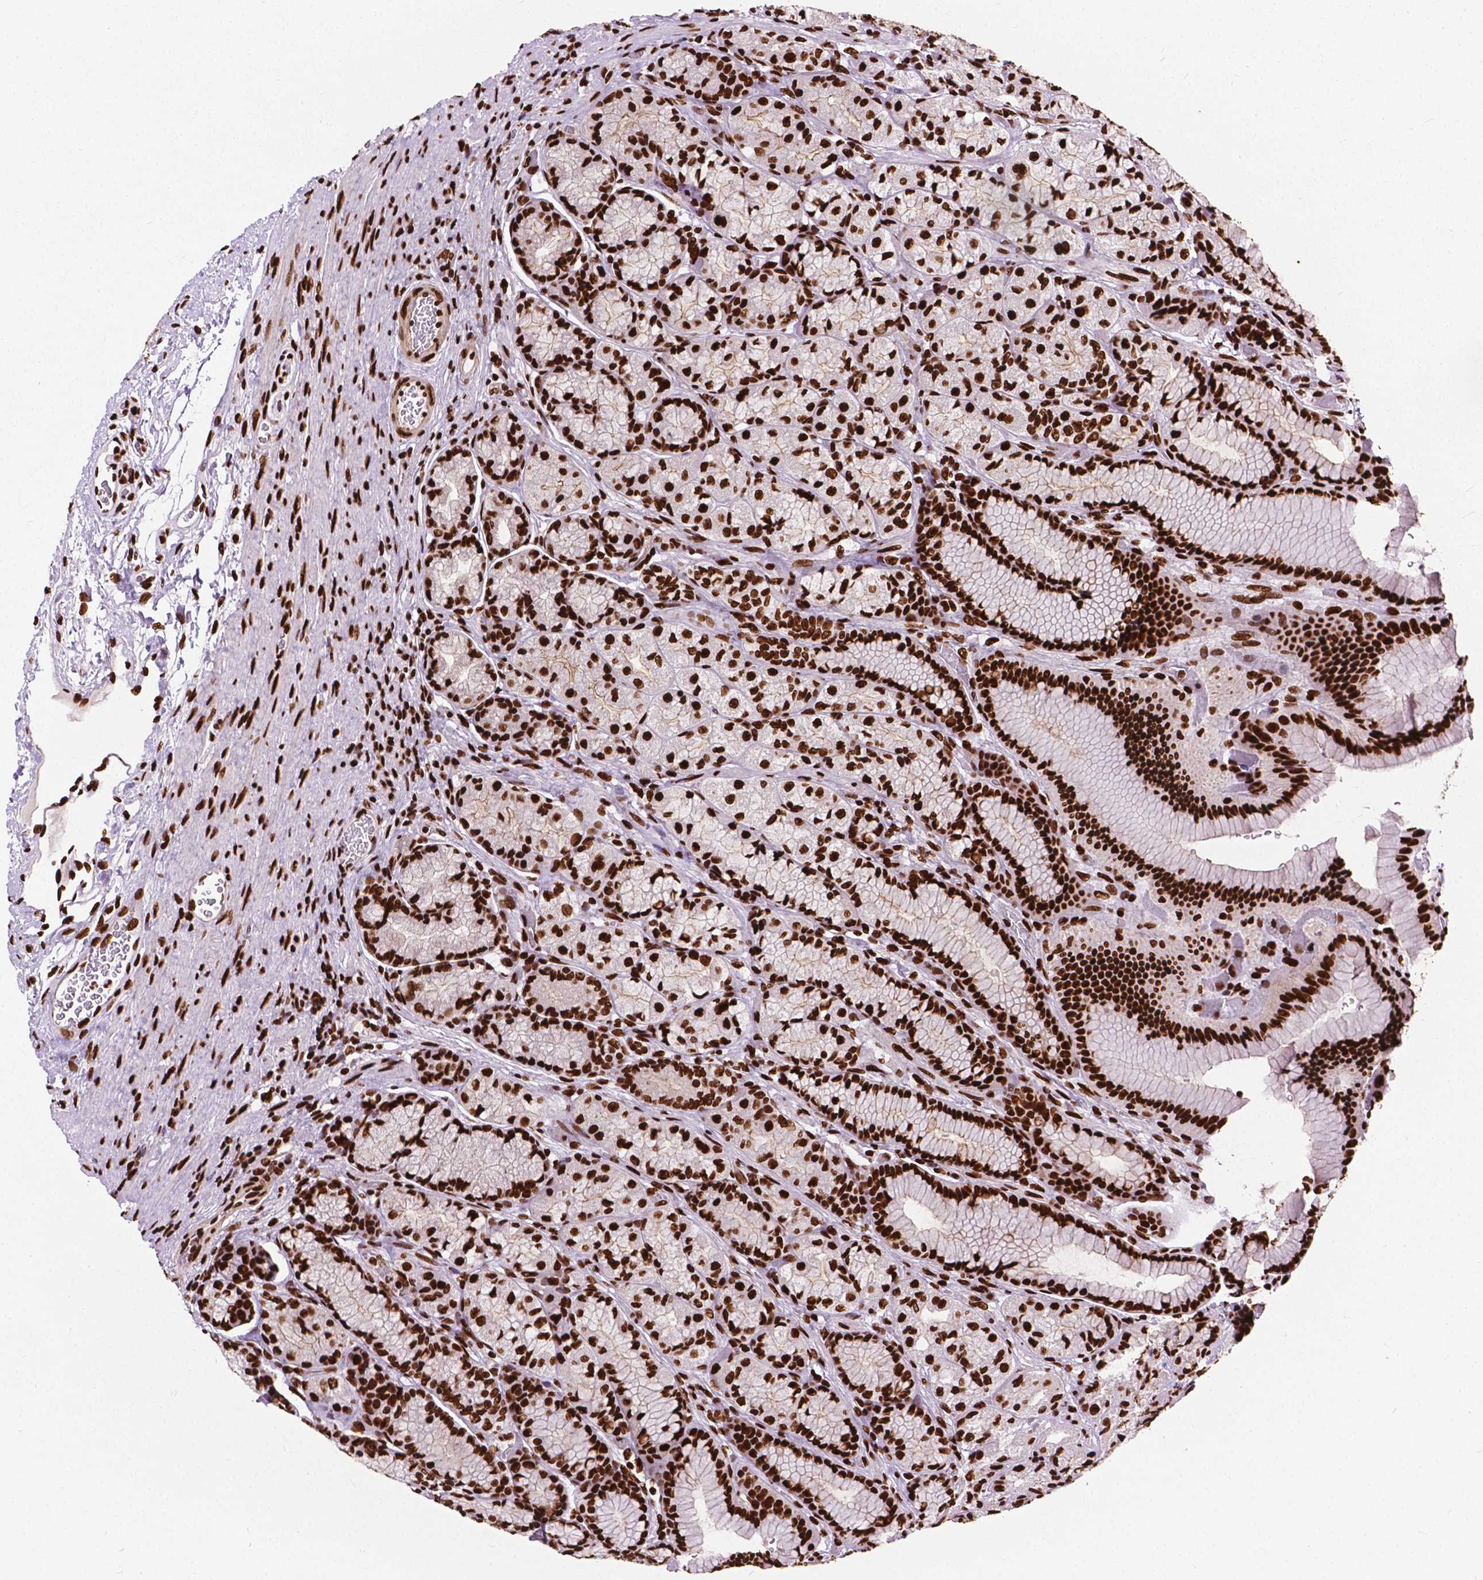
{"staining": {"intensity": "strong", "quantity": ">75%", "location": "nuclear"}, "tissue": "stomach", "cell_type": "Glandular cells", "image_type": "normal", "snomed": [{"axis": "morphology", "description": "Normal tissue, NOS"}, {"axis": "morphology", "description": "Adenocarcinoma, NOS"}, {"axis": "morphology", "description": "Adenocarcinoma, High grade"}, {"axis": "topography", "description": "Stomach, upper"}, {"axis": "topography", "description": "Stomach"}], "caption": "A photomicrograph of stomach stained for a protein displays strong nuclear brown staining in glandular cells.", "gene": "SMIM5", "patient": {"sex": "female", "age": 65}}